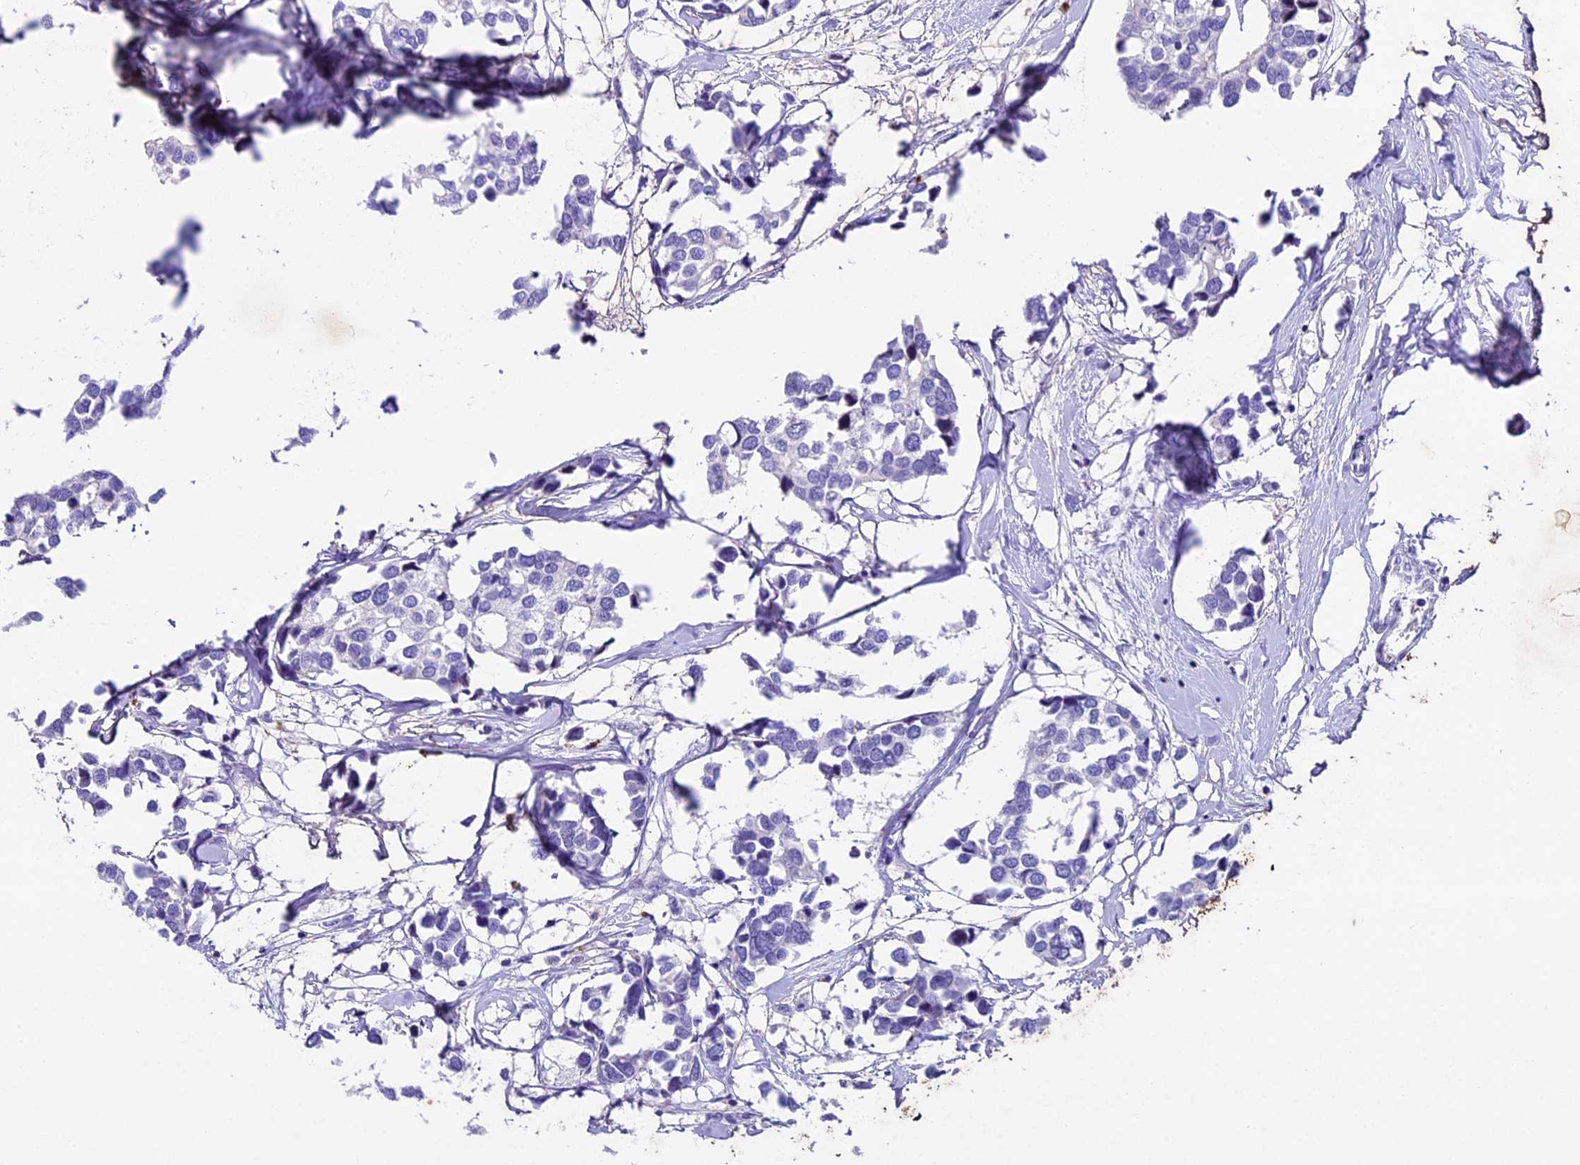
{"staining": {"intensity": "negative", "quantity": "none", "location": "none"}, "tissue": "breast cancer", "cell_type": "Tumor cells", "image_type": "cancer", "snomed": [{"axis": "morphology", "description": "Duct carcinoma"}, {"axis": "topography", "description": "Breast"}], "caption": "This is an immunohistochemistry (IHC) histopathology image of human breast invasive ductal carcinoma. There is no expression in tumor cells.", "gene": "IFT140", "patient": {"sex": "female", "age": 83}}